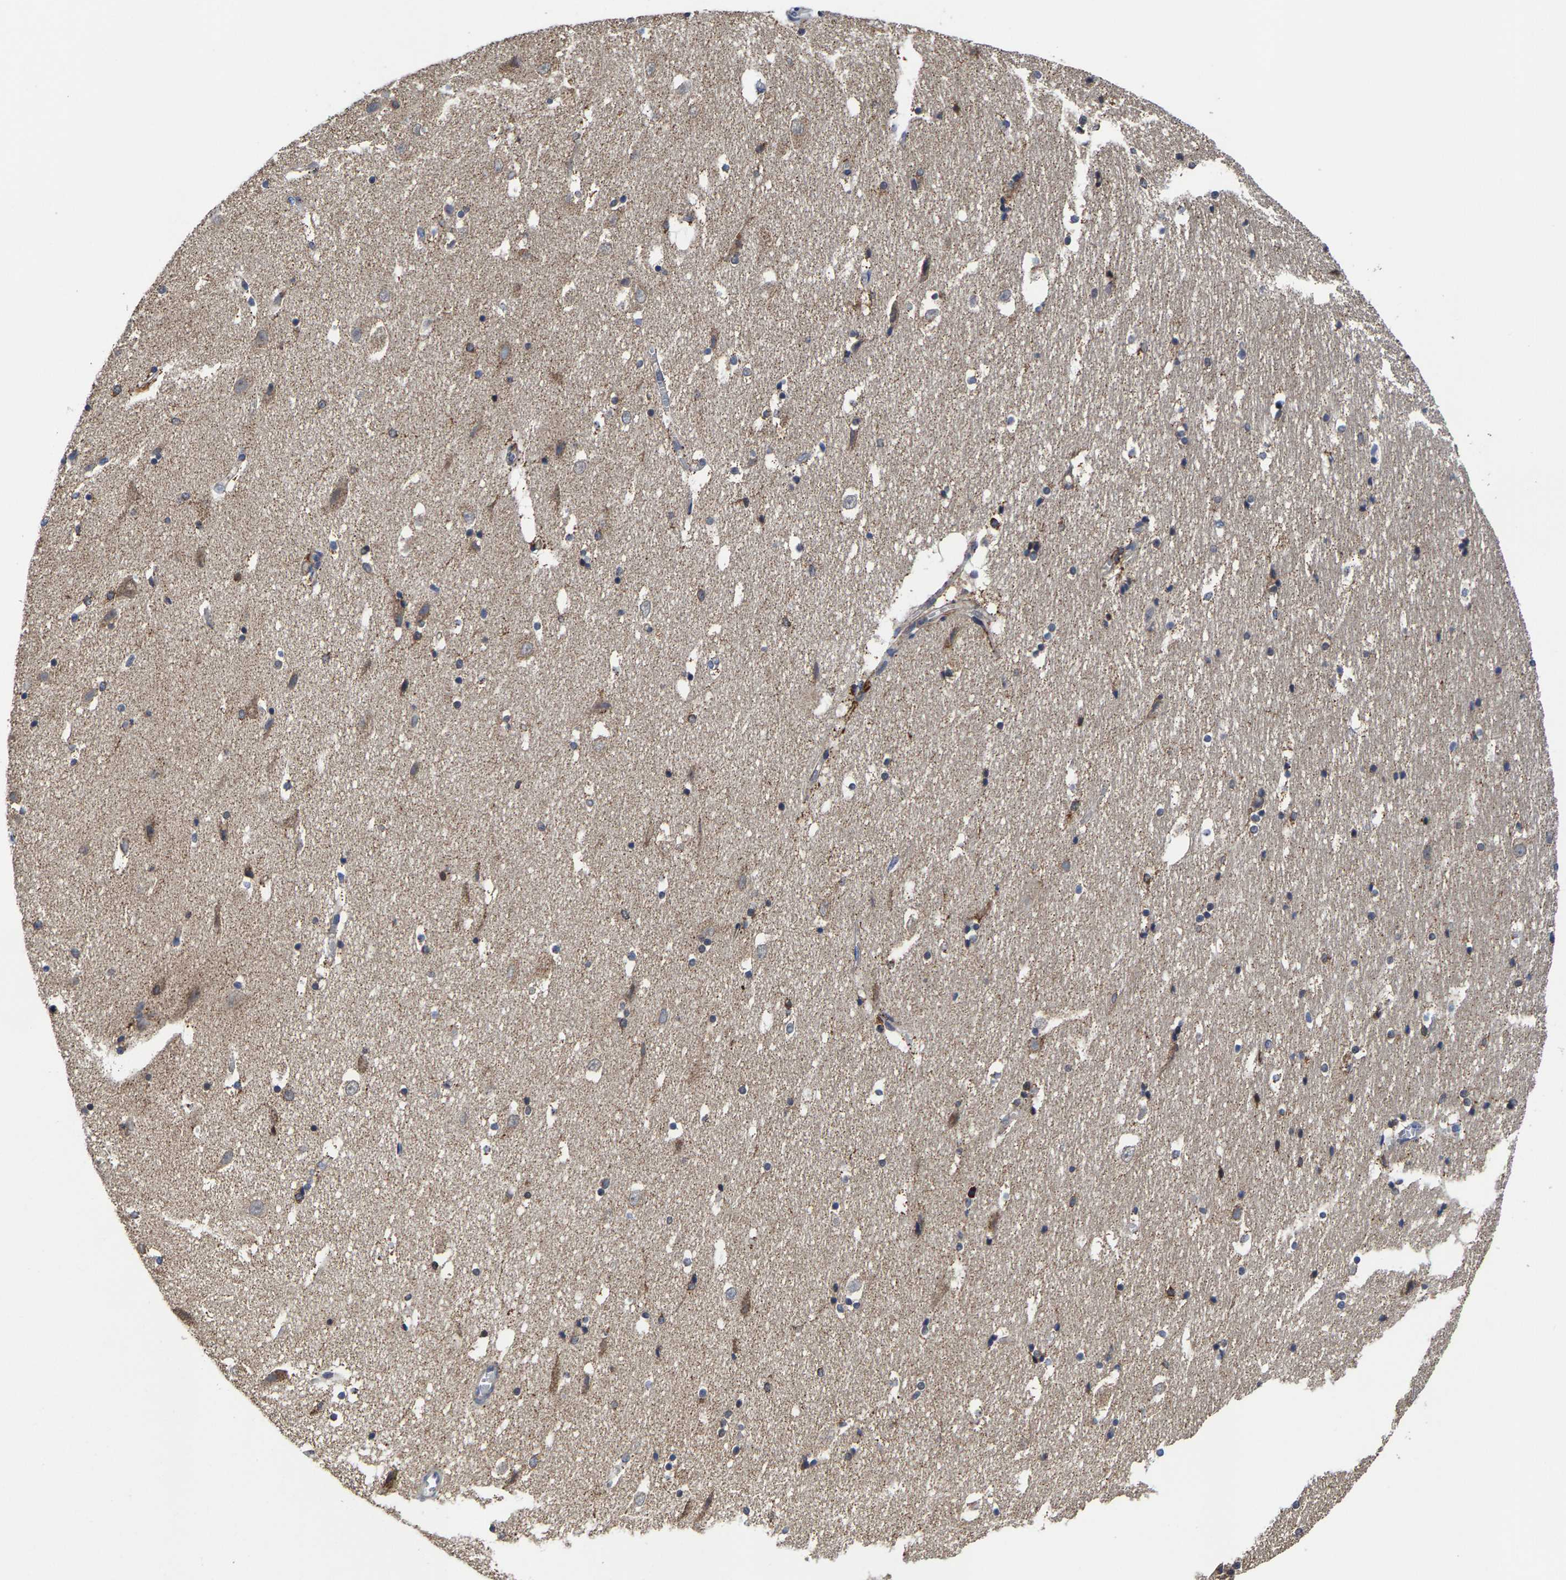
{"staining": {"intensity": "weak", "quantity": "<25%", "location": "cytoplasmic/membranous"}, "tissue": "hippocampus", "cell_type": "Glial cells", "image_type": "normal", "snomed": [{"axis": "morphology", "description": "Normal tissue, NOS"}, {"axis": "topography", "description": "Hippocampus"}], "caption": "IHC of unremarkable hippocampus exhibits no positivity in glial cells.", "gene": "PFKFB3", "patient": {"sex": "male", "age": 45}}